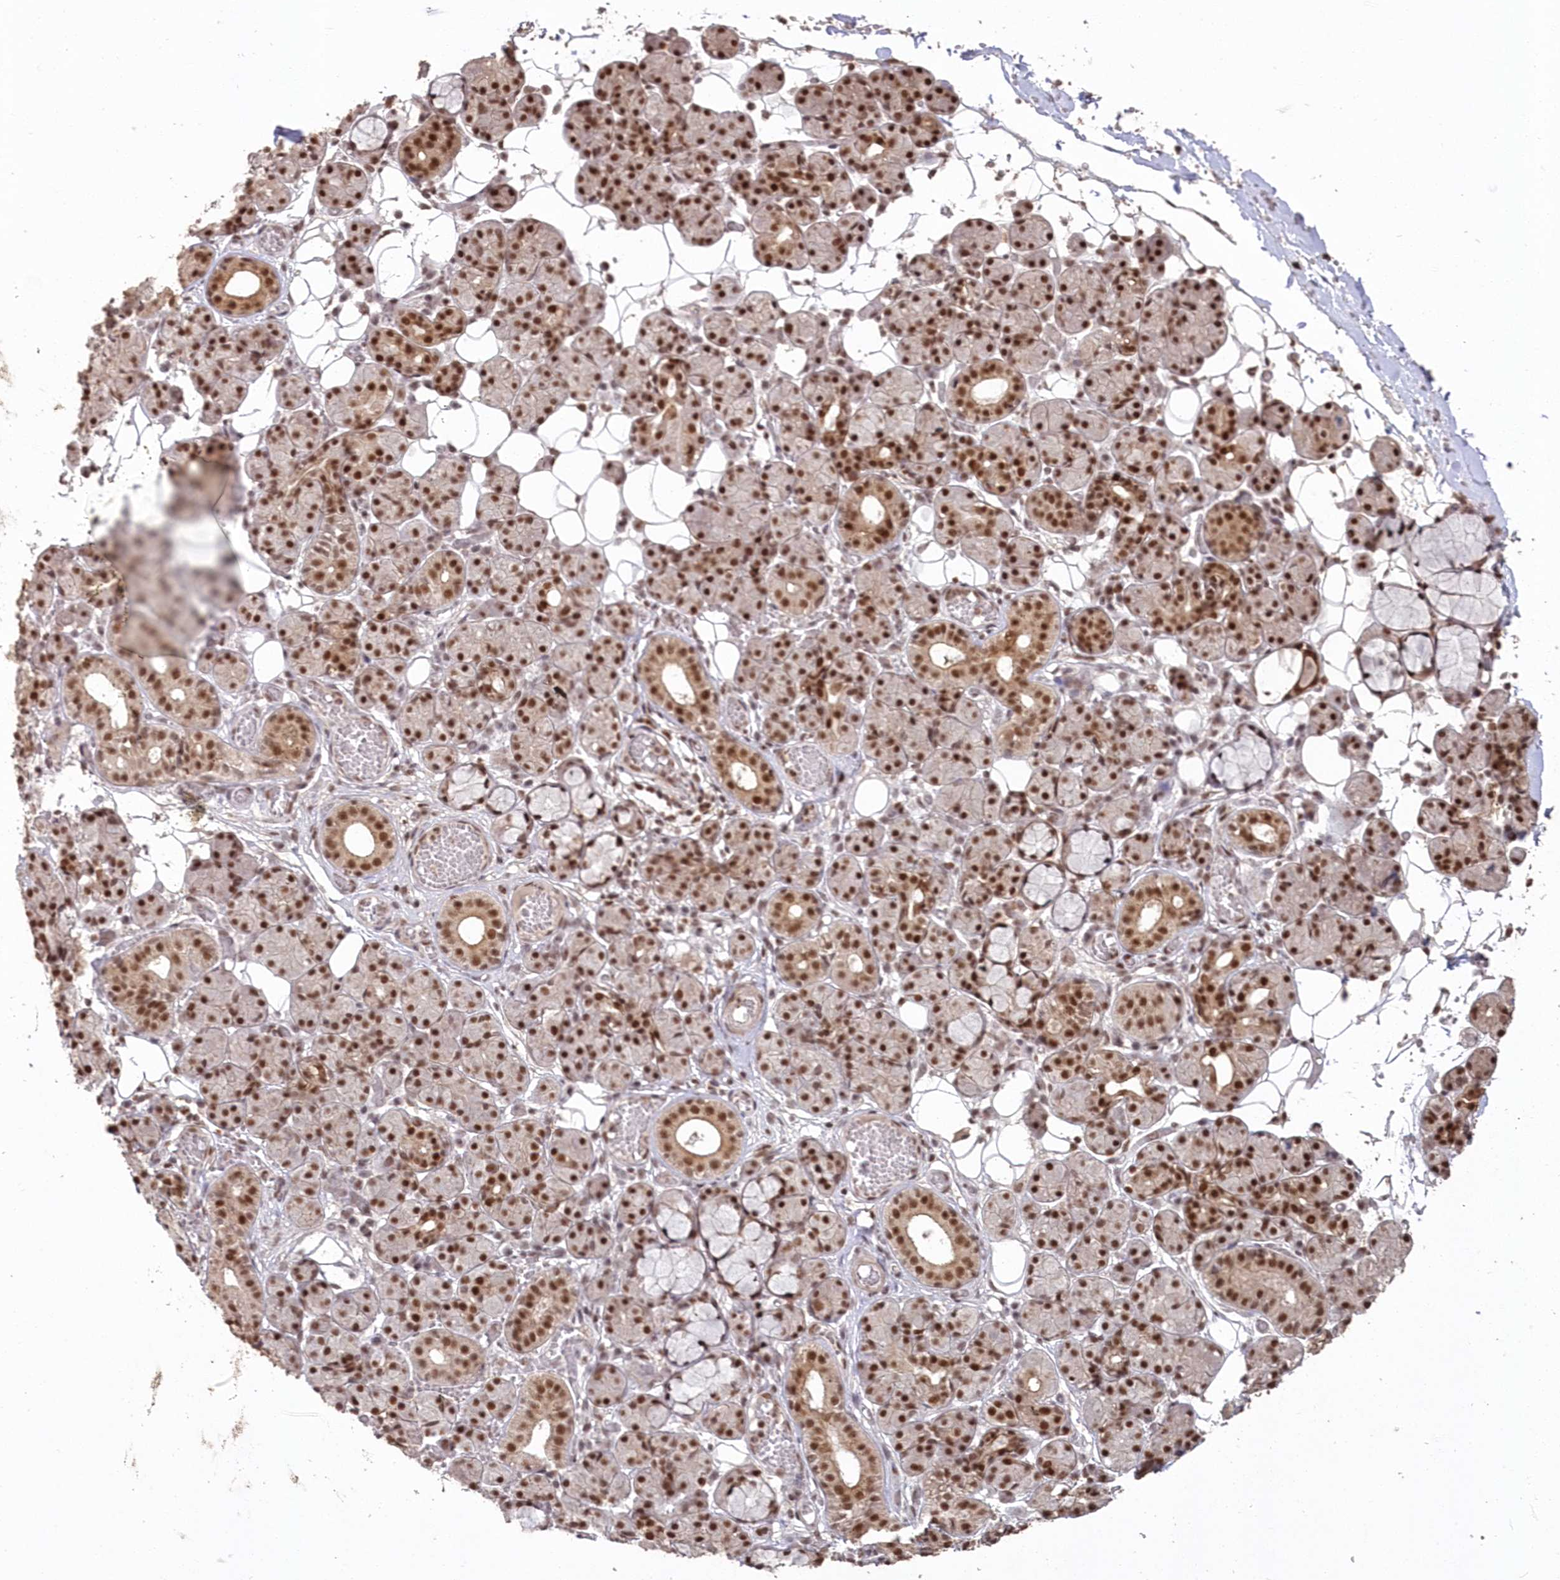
{"staining": {"intensity": "strong", "quantity": ">75%", "location": "nuclear"}, "tissue": "salivary gland", "cell_type": "Glandular cells", "image_type": "normal", "snomed": [{"axis": "morphology", "description": "Normal tissue, NOS"}, {"axis": "topography", "description": "Salivary gland"}], "caption": "A micrograph of salivary gland stained for a protein displays strong nuclear brown staining in glandular cells. (Brightfield microscopy of DAB IHC at high magnification).", "gene": "PDS5A", "patient": {"sex": "male", "age": 63}}